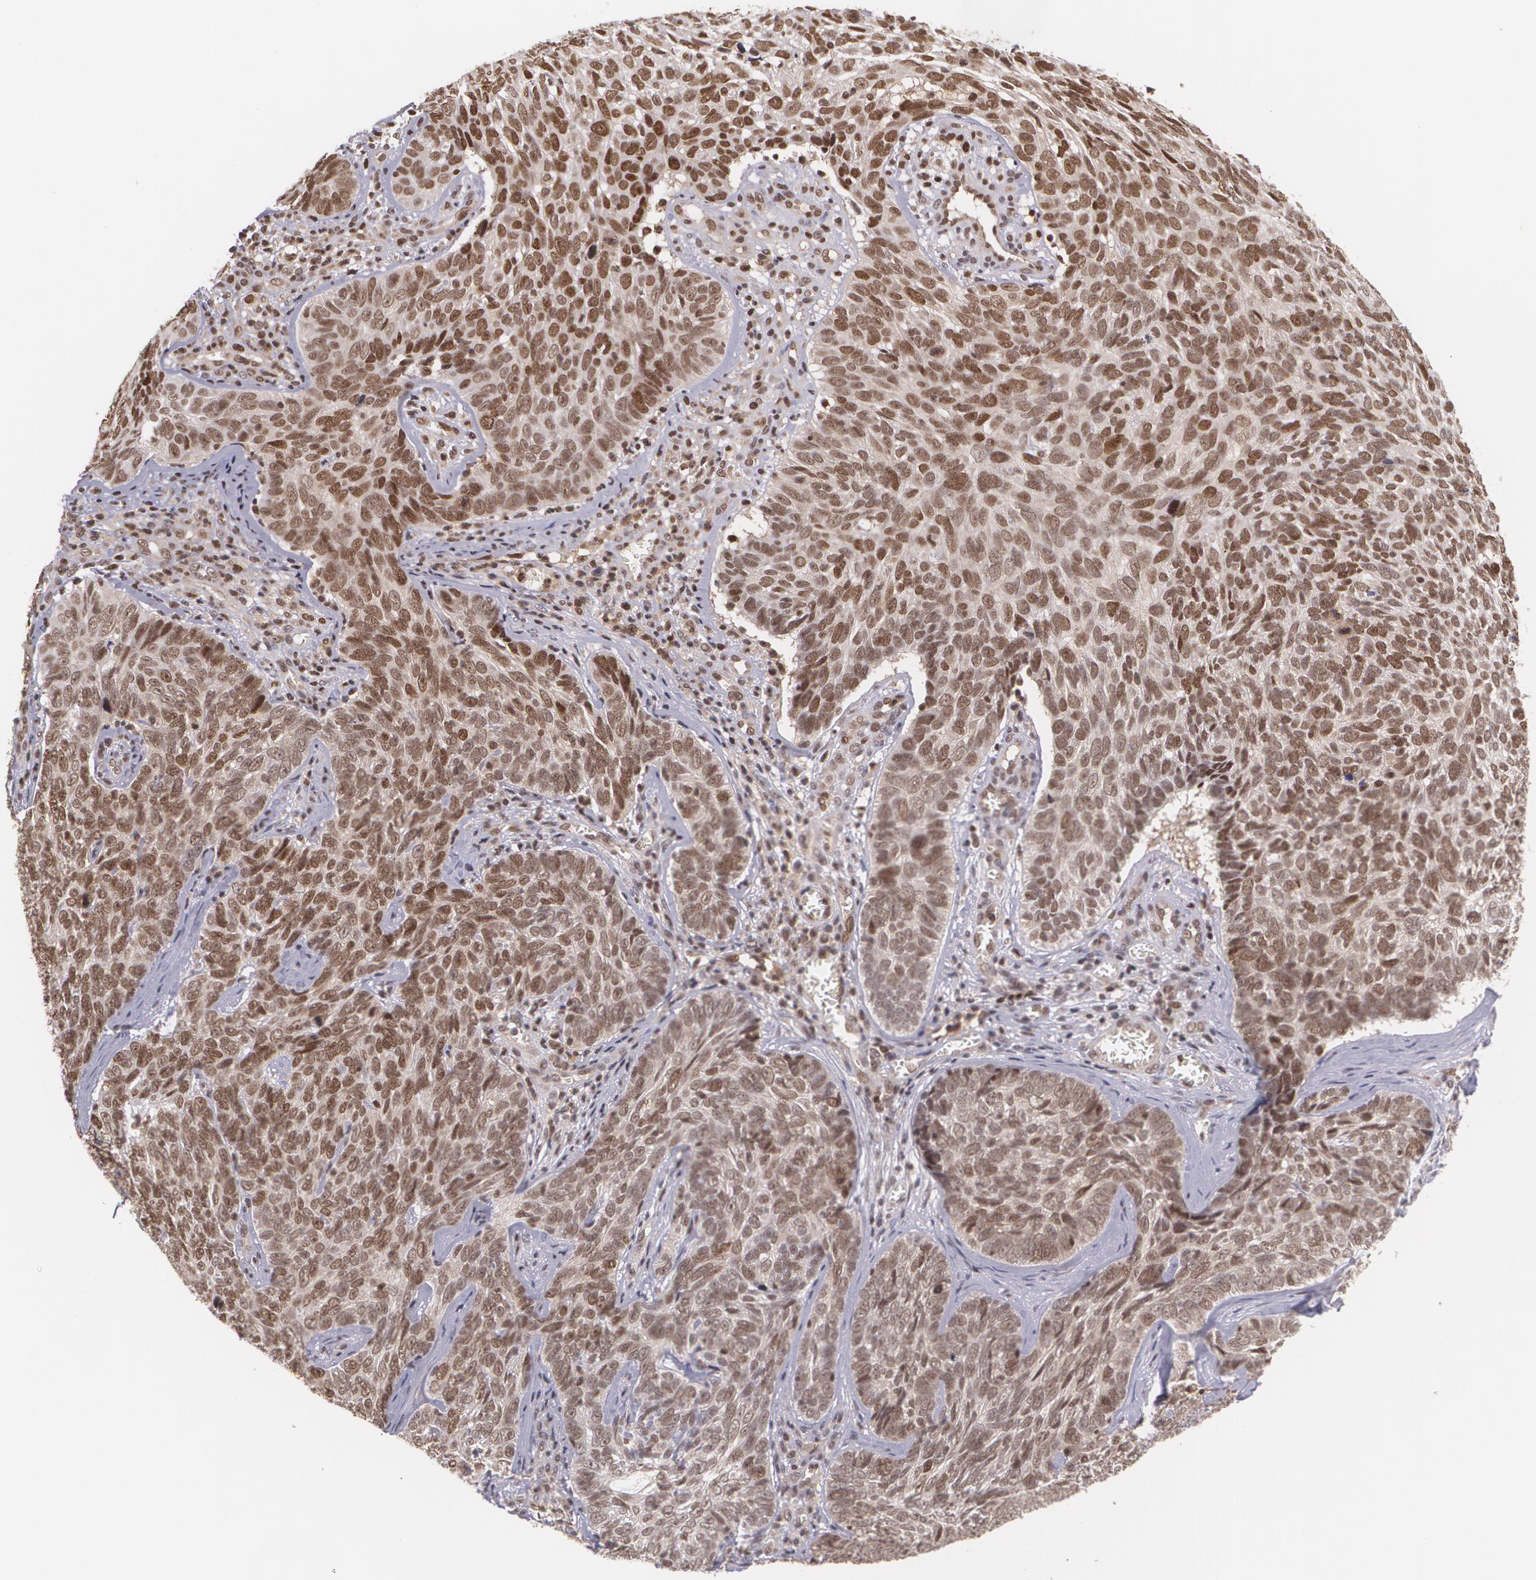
{"staining": {"intensity": "moderate", "quantity": "25%-75%", "location": "nuclear"}, "tissue": "skin cancer", "cell_type": "Tumor cells", "image_type": "cancer", "snomed": [{"axis": "morphology", "description": "Basal cell carcinoma"}, {"axis": "topography", "description": "Skin"}], "caption": "Basal cell carcinoma (skin) stained with DAB (3,3'-diaminobenzidine) immunohistochemistry demonstrates medium levels of moderate nuclear positivity in about 25%-75% of tumor cells. (Stains: DAB (3,3'-diaminobenzidine) in brown, nuclei in blue, Microscopy: brightfield microscopy at high magnification).", "gene": "CUL2", "patient": {"sex": "male", "age": 72}}